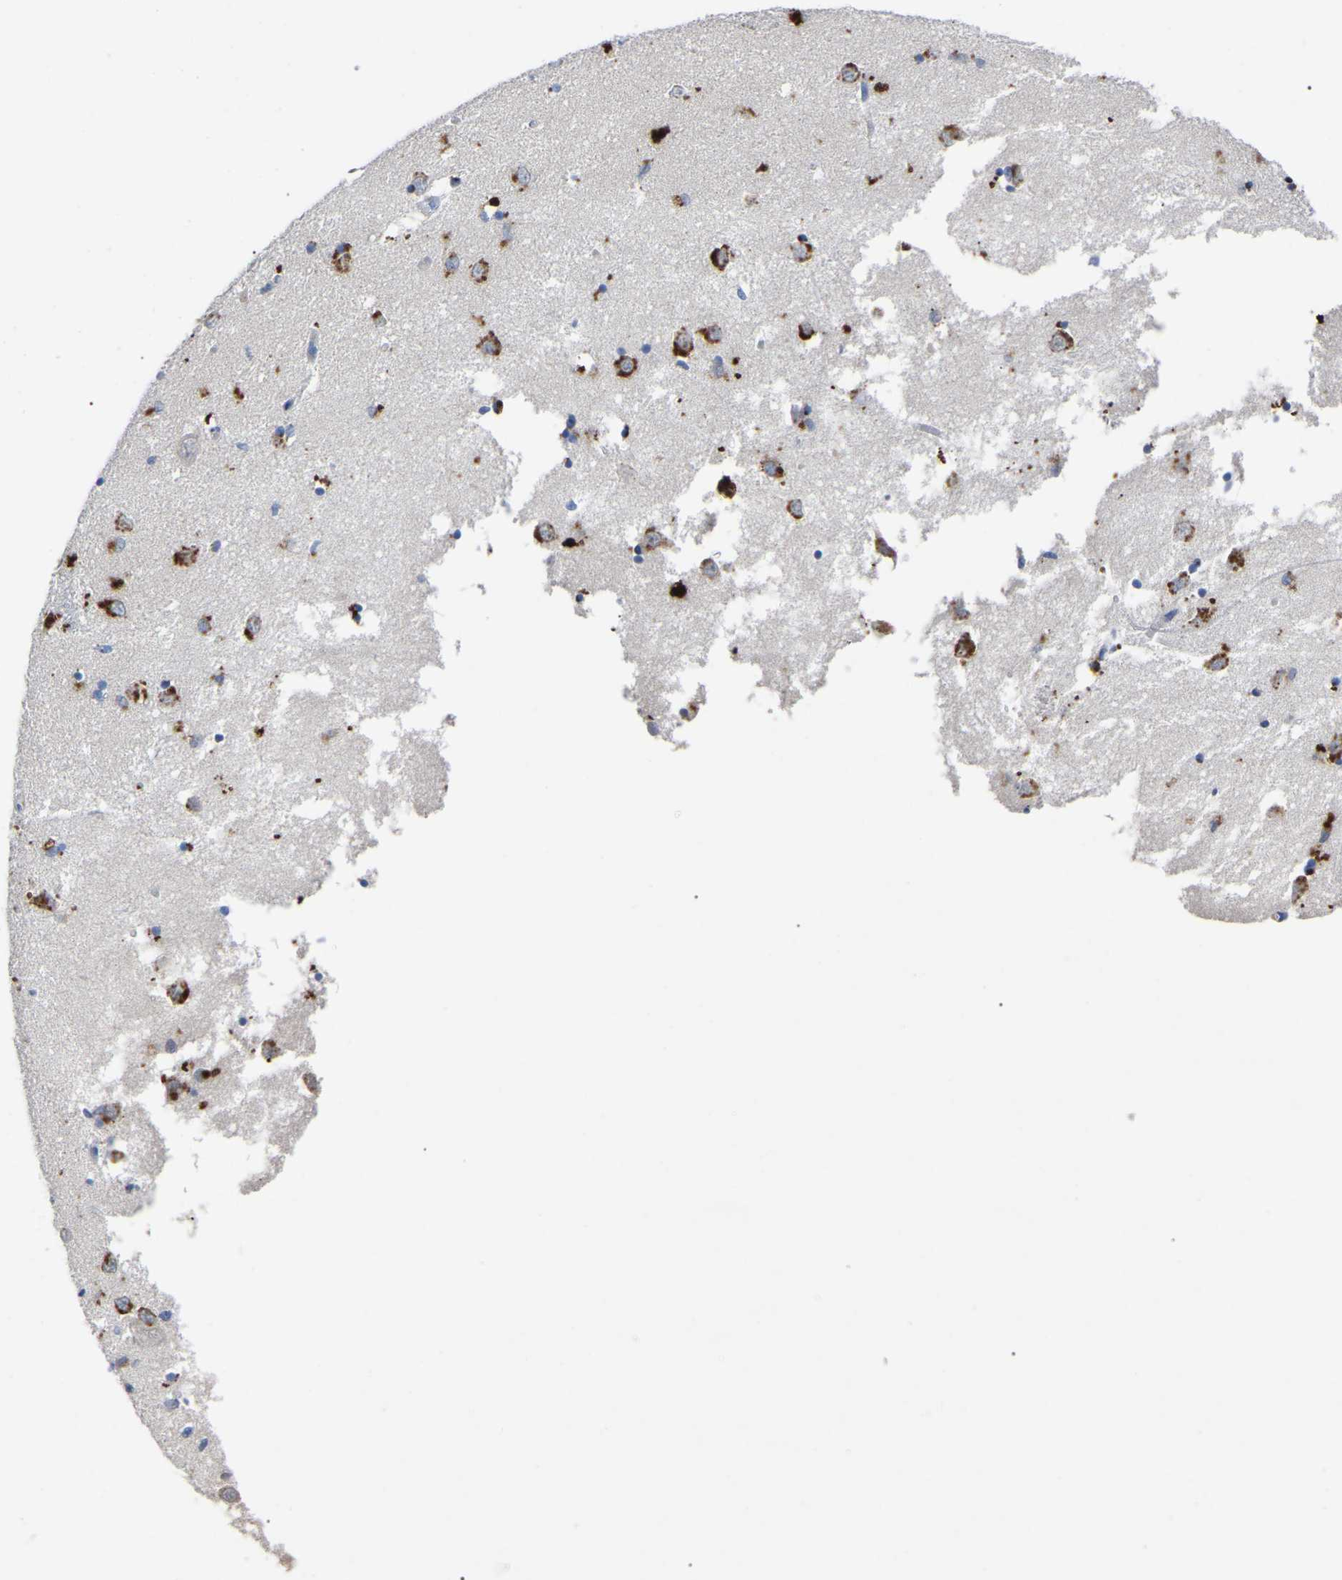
{"staining": {"intensity": "strong", "quantity": "<25%", "location": "cytoplasmic/membranous"}, "tissue": "caudate", "cell_type": "Glial cells", "image_type": "normal", "snomed": [{"axis": "morphology", "description": "Normal tissue, NOS"}, {"axis": "topography", "description": "Lateral ventricle wall"}], "caption": "Protein staining of benign caudate exhibits strong cytoplasmic/membranous positivity in approximately <25% of glial cells. The protein is shown in brown color, while the nuclei are stained blue.", "gene": "SMPD2", "patient": {"sex": "female", "age": 19}}